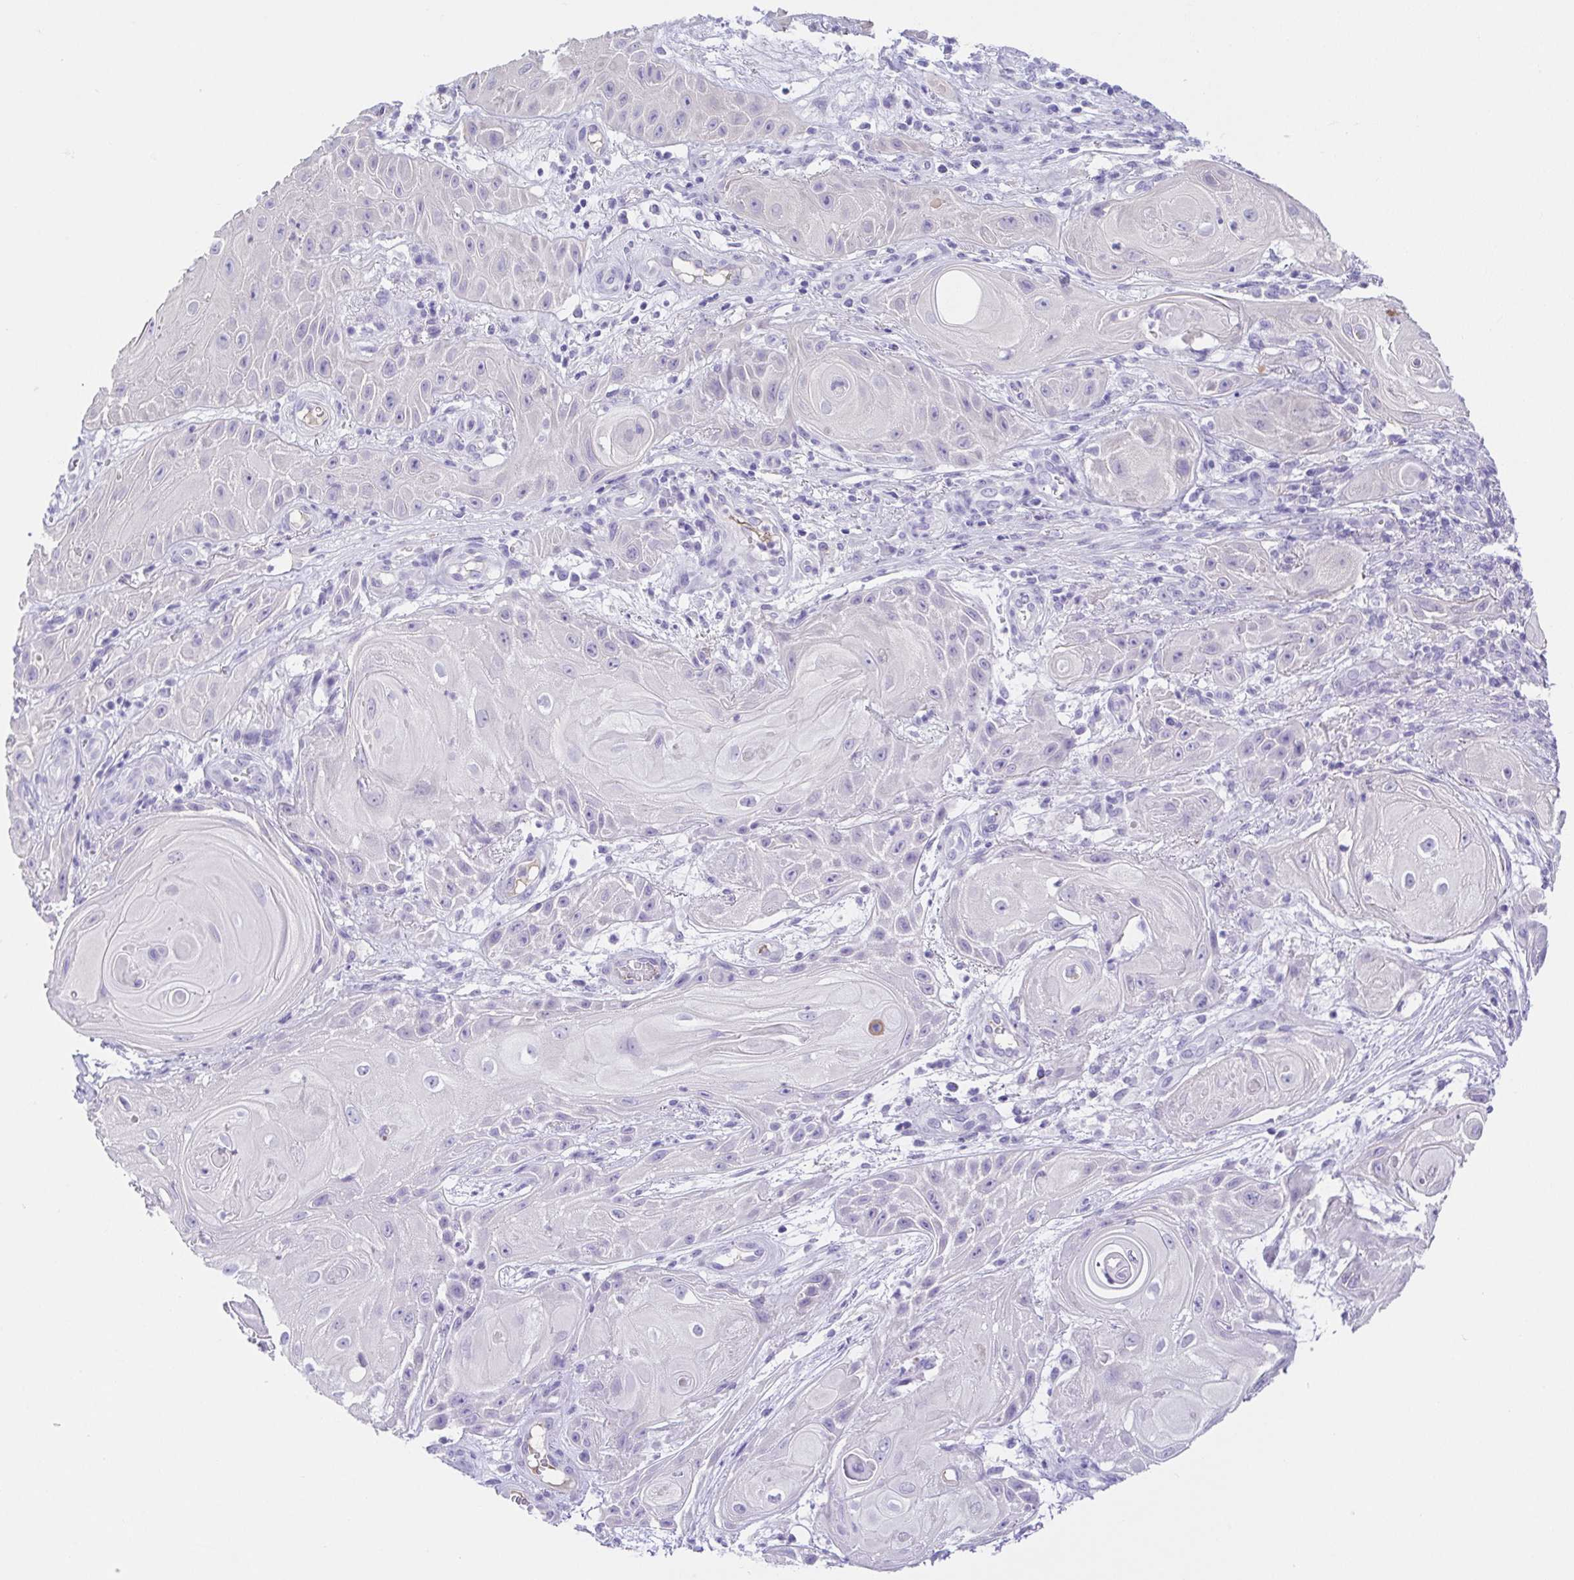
{"staining": {"intensity": "negative", "quantity": "none", "location": "none"}, "tissue": "skin cancer", "cell_type": "Tumor cells", "image_type": "cancer", "snomed": [{"axis": "morphology", "description": "Squamous cell carcinoma, NOS"}, {"axis": "topography", "description": "Skin"}], "caption": "The image demonstrates no staining of tumor cells in skin cancer.", "gene": "SPATA4", "patient": {"sex": "male", "age": 62}}